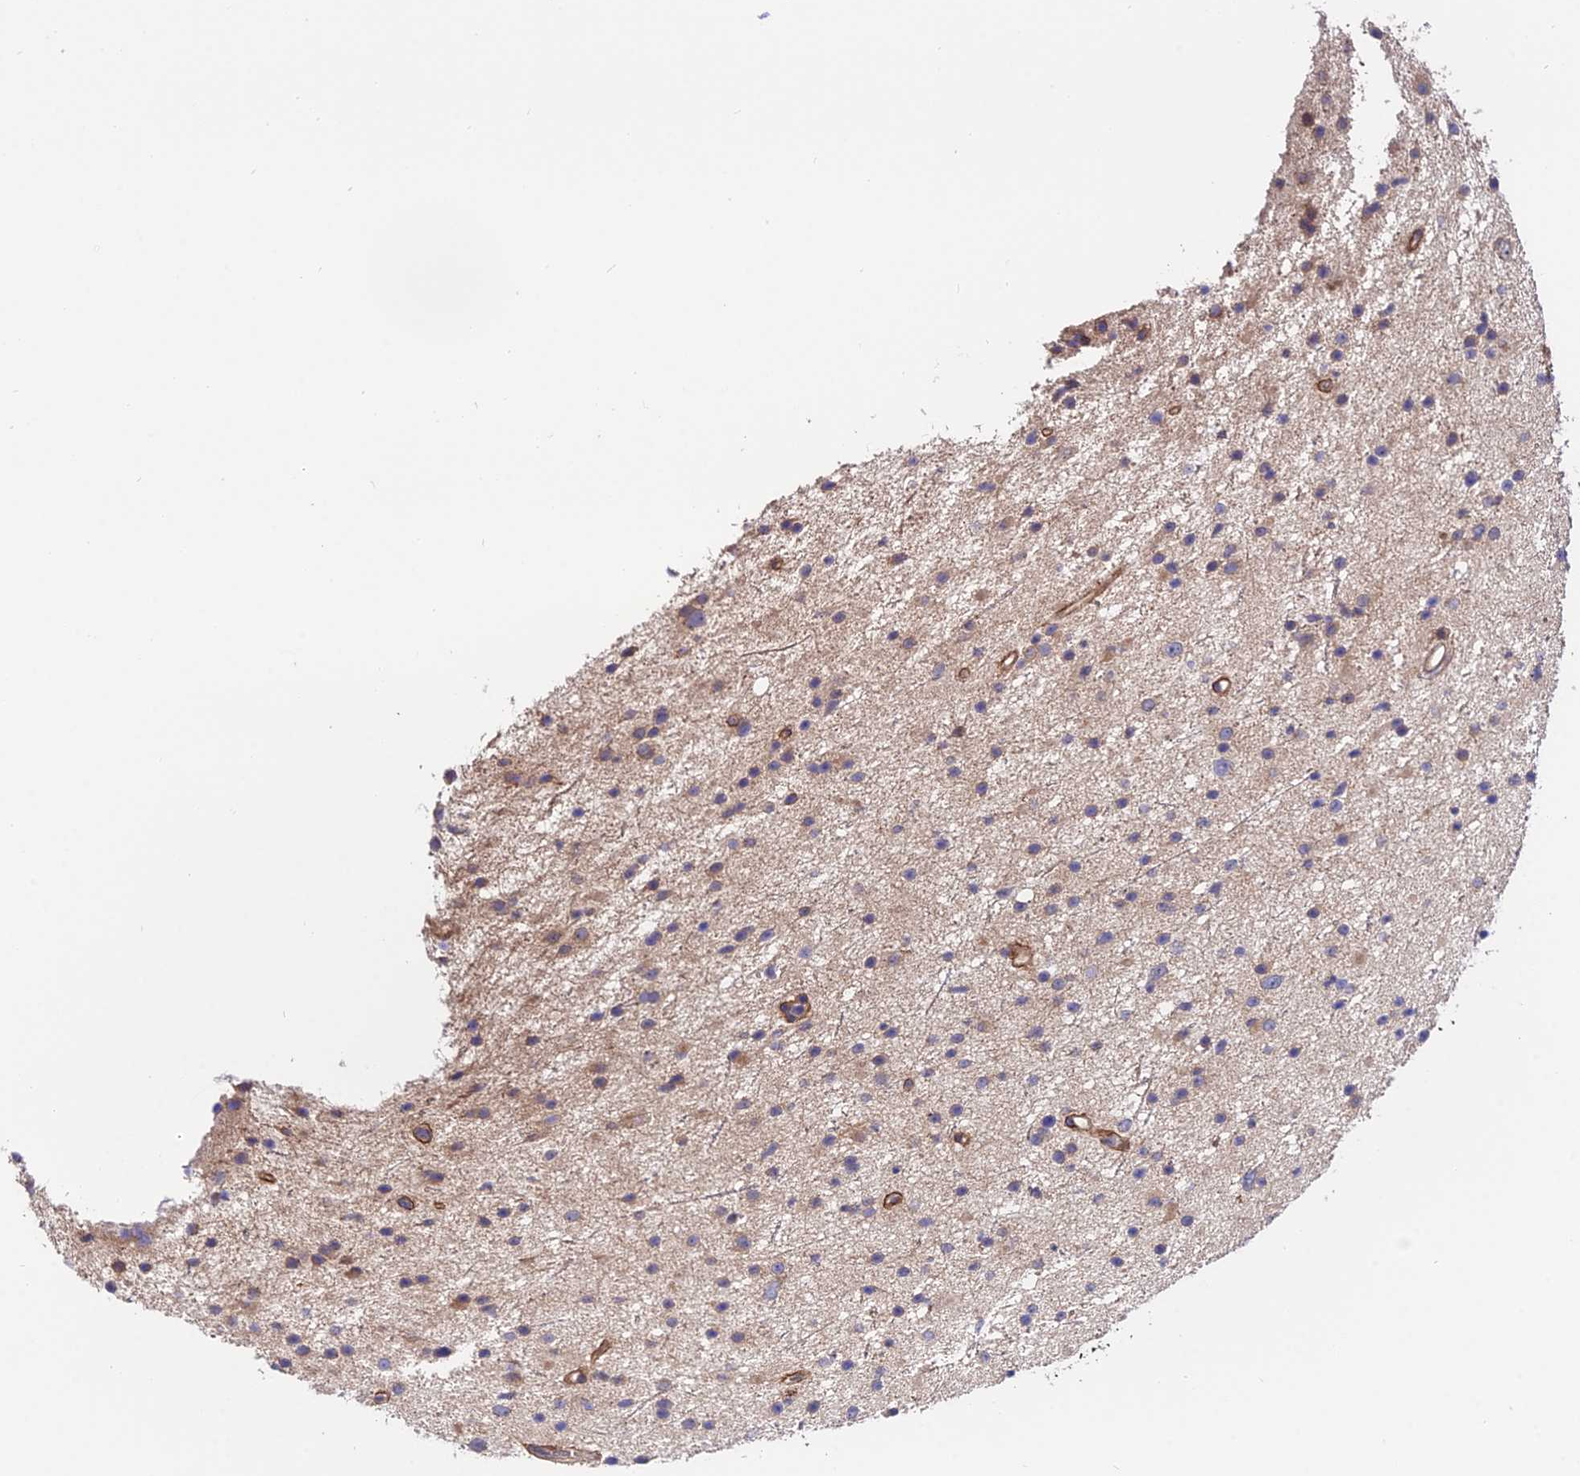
{"staining": {"intensity": "weak", "quantity": "25%-75%", "location": "cytoplasmic/membranous"}, "tissue": "glioma", "cell_type": "Tumor cells", "image_type": "cancer", "snomed": [{"axis": "morphology", "description": "Glioma, malignant, Low grade"}, {"axis": "topography", "description": "Cerebral cortex"}], "caption": "A high-resolution image shows immunohistochemistry staining of malignant low-grade glioma, which demonstrates weak cytoplasmic/membranous positivity in approximately 25%-75% of tumor cells.", "gene": "CDC37L1", "patient": {"sex": "female", "age": 39}}